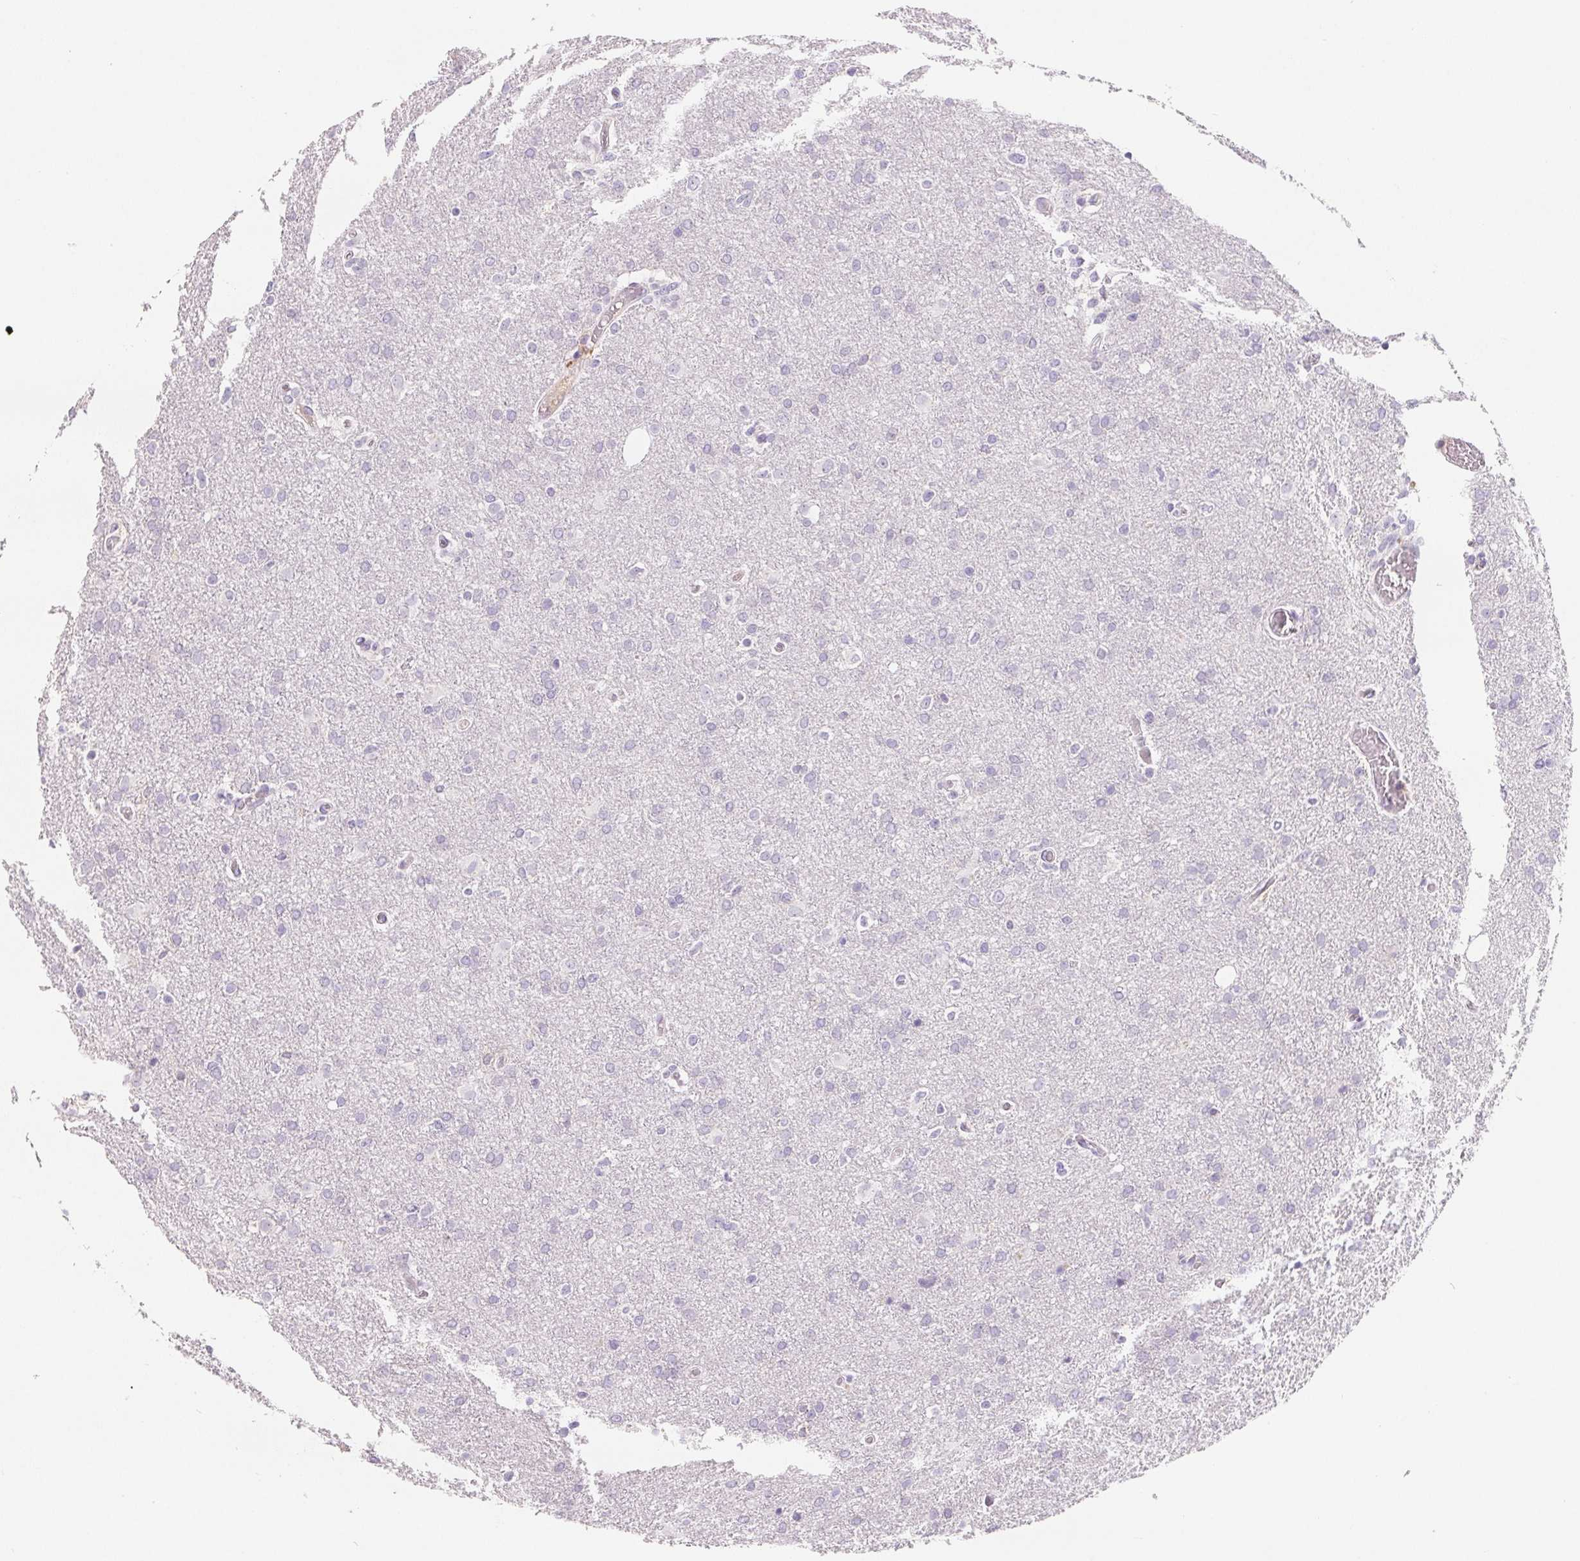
{"staining": {"intensity": "negative", "quantity": "none", "location": "none"}, "tissue": "glioma", "cell_type": "Tumor cells", "image_type": "cancer", "snomed": [{"axis": "morphology", "description": "Glioma, malignant, High grade"}, {"axis": "topography", "description": "Brain"}], "caption": "DAB (3,3'-diaminobenzidine) immunohistochemical staining of human glioma reveals no significant expression in tumor cells. (Stains: DAB immunohistochemistry with hematoxylin counter stain, Microscopy: brightfield microscopy at high magnification).", "gene": "CD69", "patient": {"sex": "male", "age": 68}}